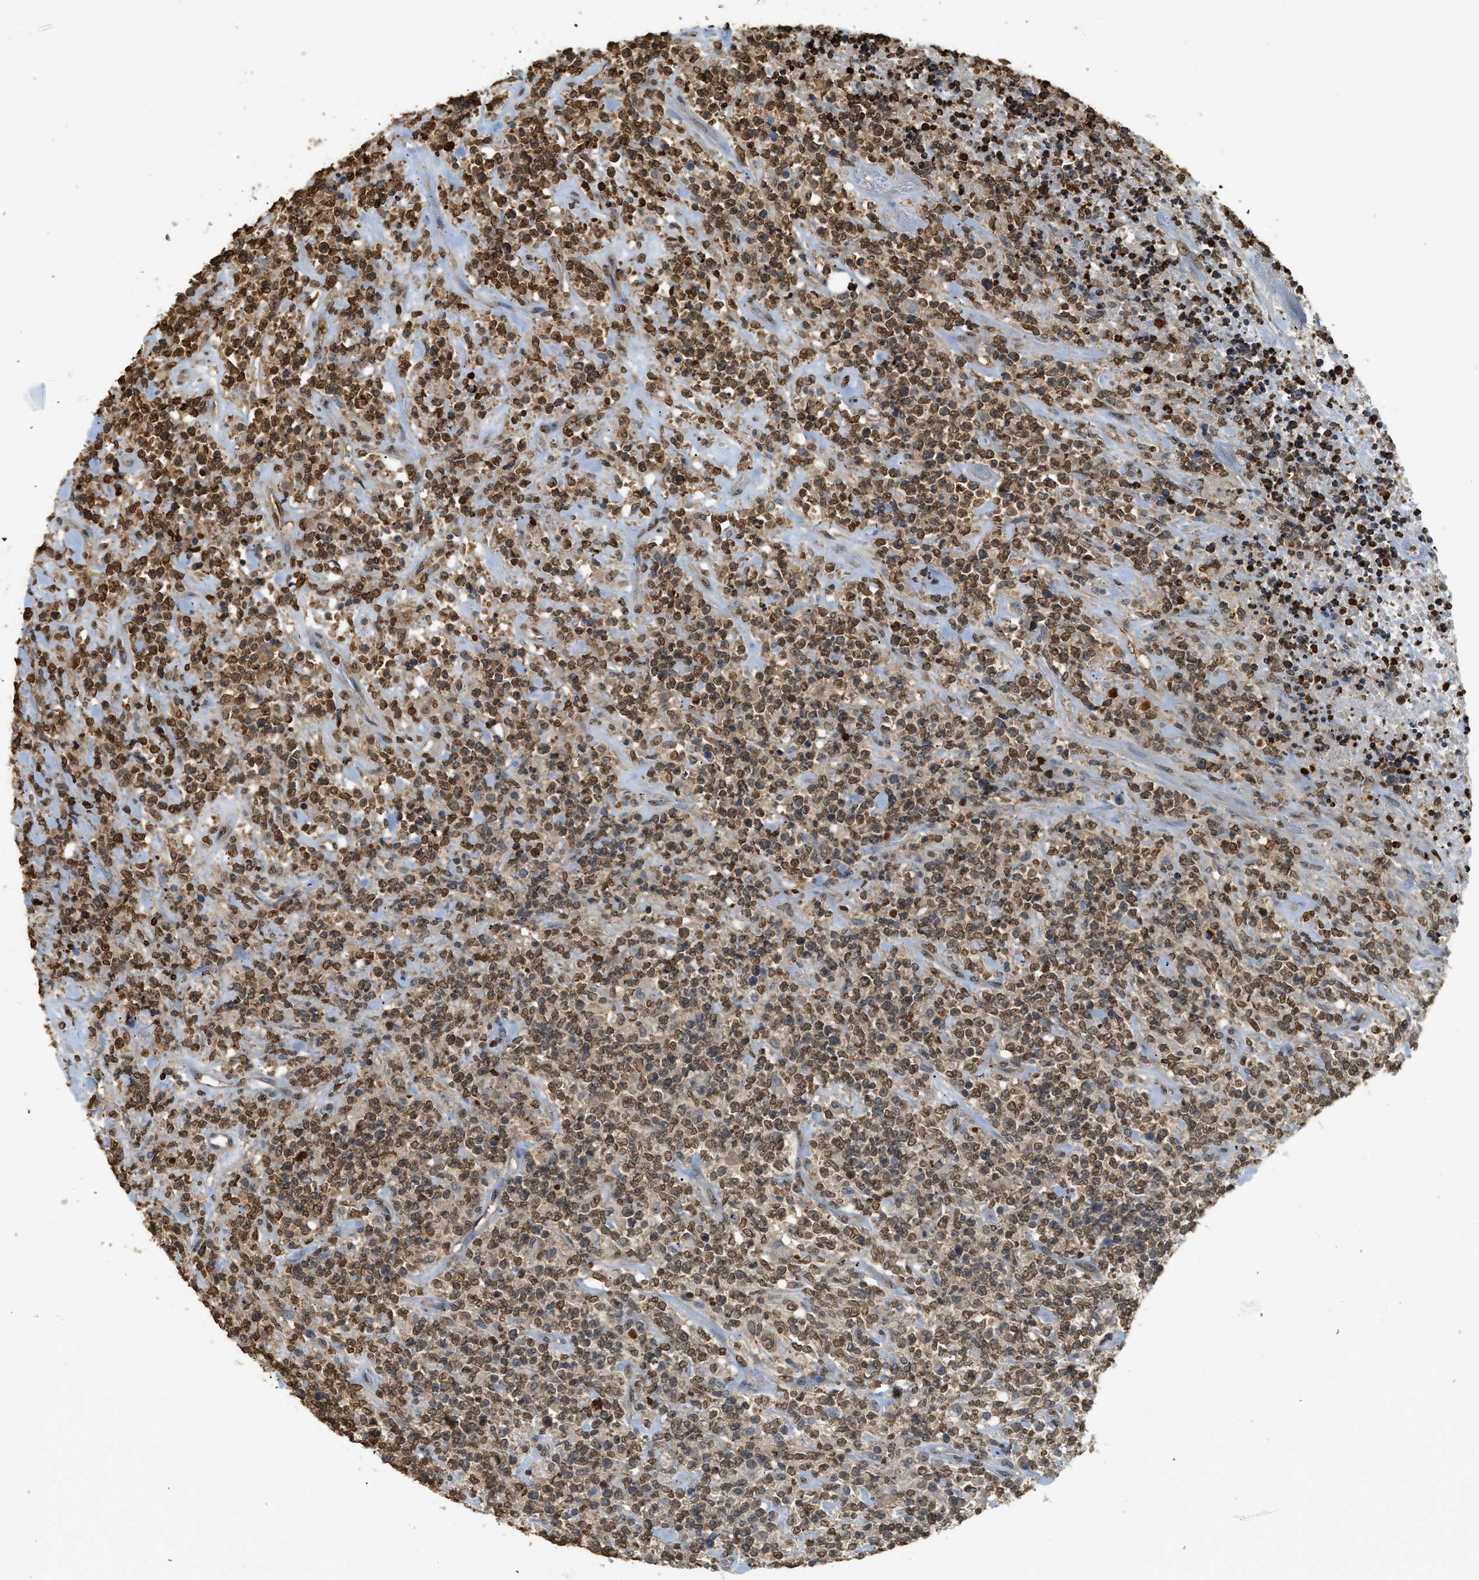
{"staining": {"intensity": "moderate", "quantity": ">75%", "location": "nuclear"}, "tissue": "lymphoma", "cell_type": "Tumor cells", "image_type": "cancer", "snomed": [{"axis": "morphology", "description": "Malignant lymphoma, non-Hodgkin's type, High grade"}, {"axis": "topography", "description": "Soft tissue"}], "caption": "Human lymphoma stained with a protein marker reveals moderate staining in tumor cells.", "gene": "NR5A2", "patient": {"sex": "male", "age": 18}}